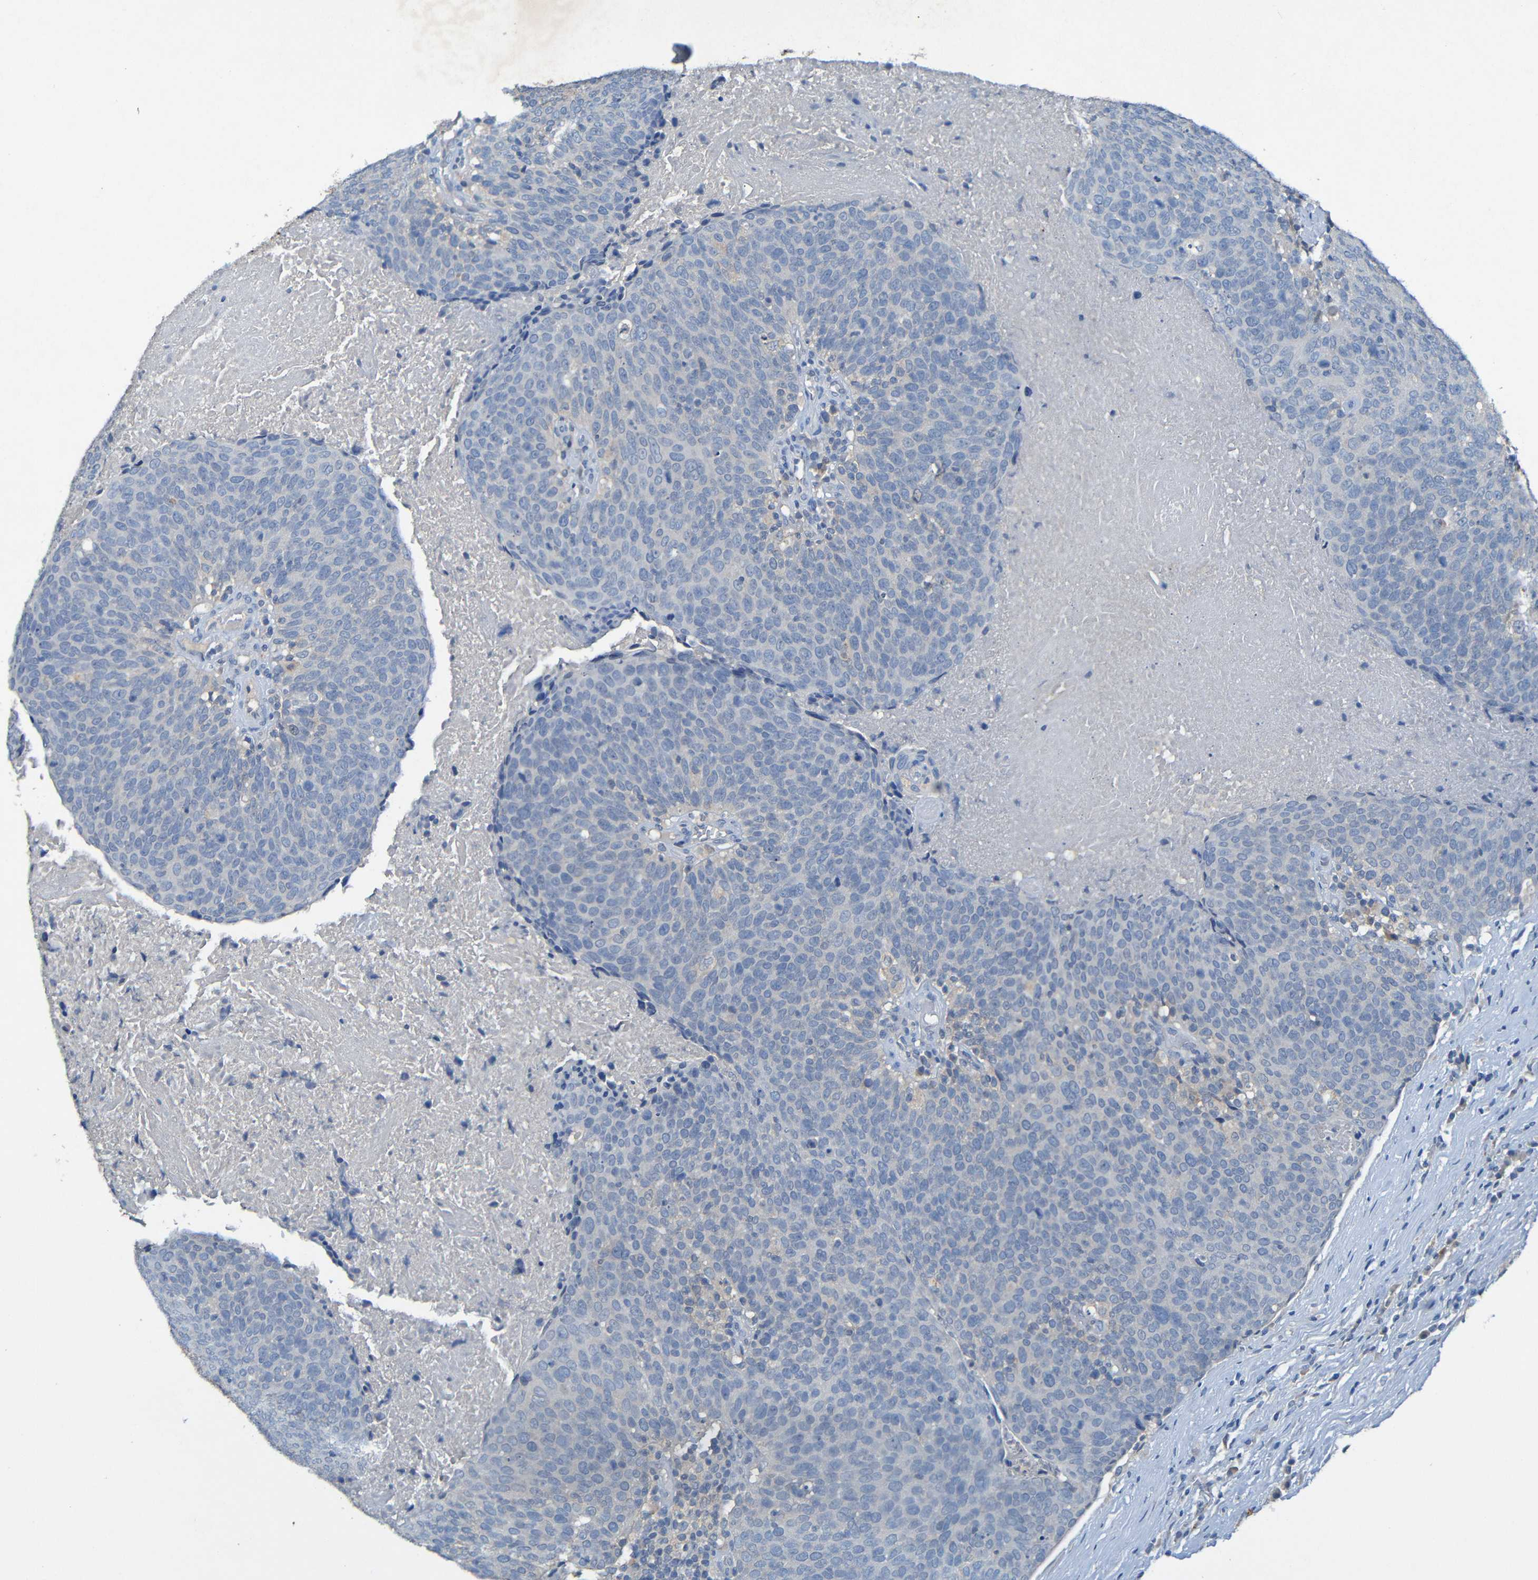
{"staining": {"intensity": "negative", "quantity": "none", "location": "none"}, "tissue": "head and neck cancer", "cell_type": "Tumor cells", "image_type": "cancer", "snomed": [{"axis": "morphology", "description": "Squamous cell carcinoma, NOS"}, {"axis": "morphology", "description": "Squamous cell carcinoma, metastatic, NOS"}, {"axis": "topography", "description": "Lymph node"}, {"axis": "topography", "description": "Head-Neck"}], "caption": "Immunohistochemistry micrograph of squamous cell carcinoma (head and neck) stained for a protein (brown), which demonstrates no positivity in tumor cells.", "gene": "LRRC70", "patient": {"sex": "male", "age": 62}}